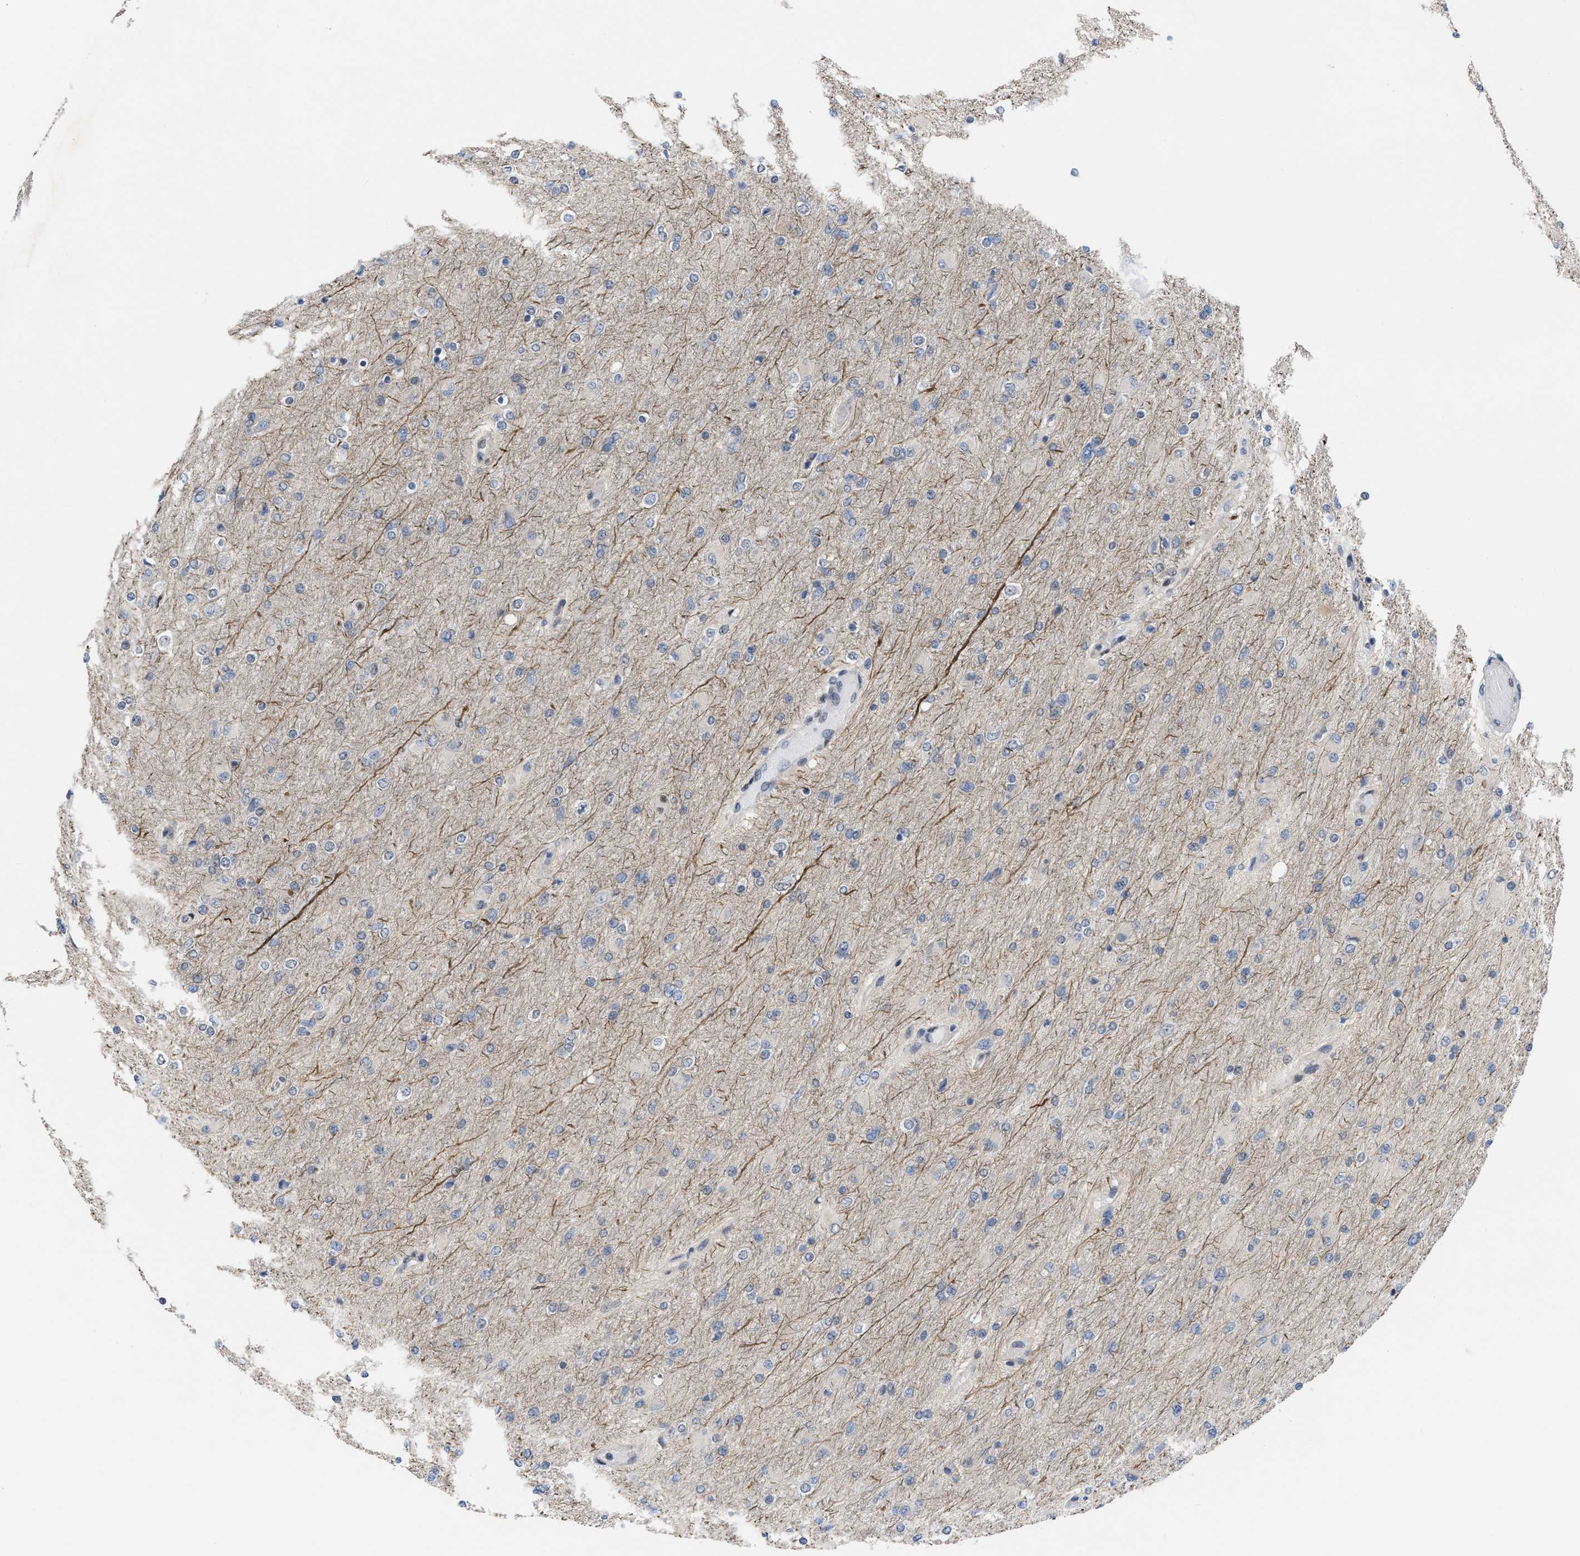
{"staining": {"intensity": "negative", "quantity": "none", "location": "none"}, "tissue": "glioma", "cell_type": "Tumor cells", "image_type": "cancer", "snomed": [{"axis": "morphology", "description": "Glioma, malignant, High grade"}, {"axis": "topography", "description": "Cerebral cortex"}], "caption": "Tumor cells show no significant protein expression in high-grade glioma (malignant). (Immunohistochemistry, brightfield microscopy, high magnification).", "gene": "MIER1", "patient": {"sex": "female", "age": 36}}